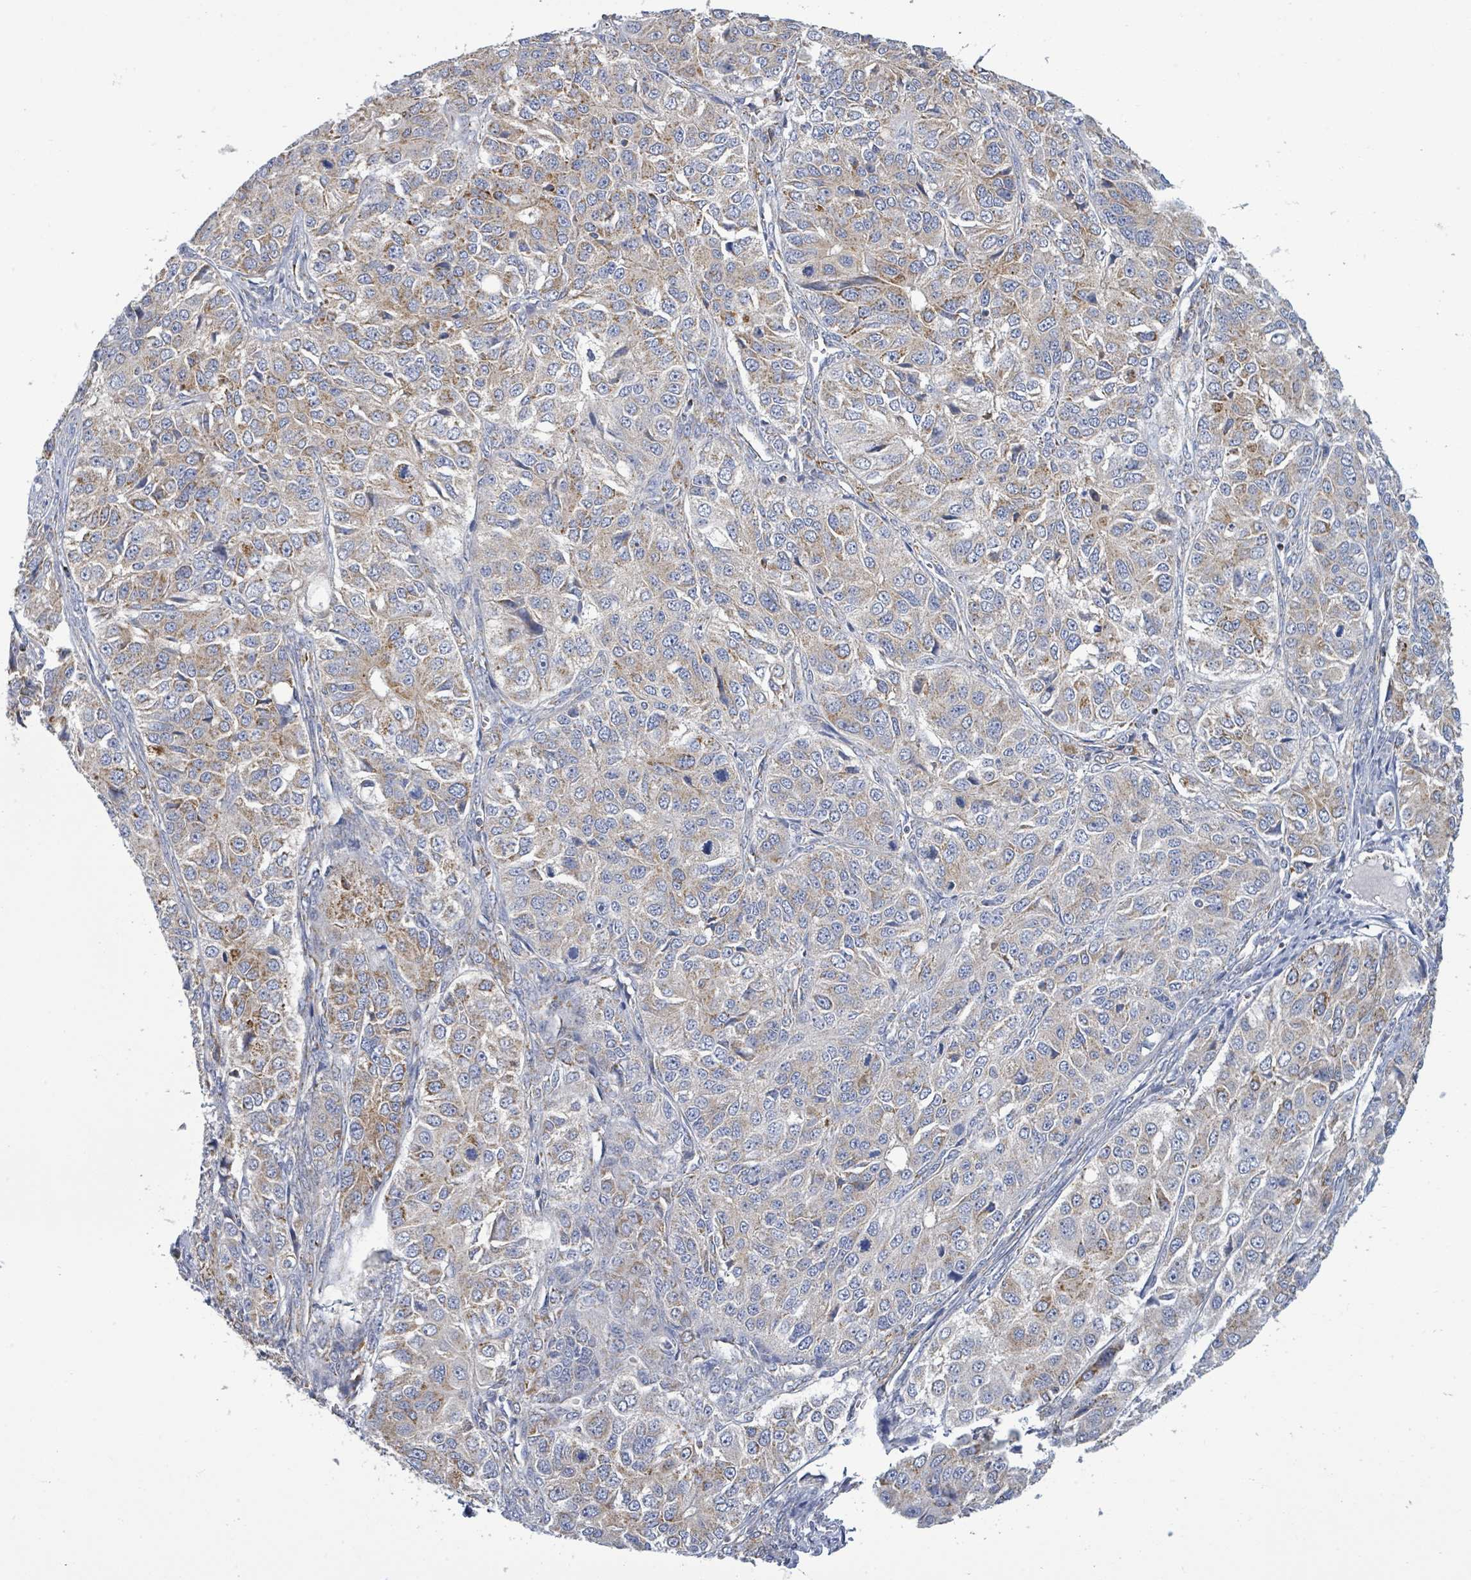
{"staining": {"intensity": "weak", "quantity": "25%-75%", "location": "cytoplasmic/membranous"}, "tissue": "ovarian cancer", "cell_type": "Tumor cells", "image_type": "cancer", "snomed": [{"axis": "morphology", "description": "Carcinoma, endometroid"}, {"axis": "topography", "description": "Ovary"}], "caption": "This micrograph demonstrates immunohistochemistry staining of human endometroid carcinoma (ovarian), with low weak cytoplasmic/membranous staining in approximately 25%-75% of tumor cells.", "gene": "SUCLG2", "patient": {"sex": "female", "age": 51}}